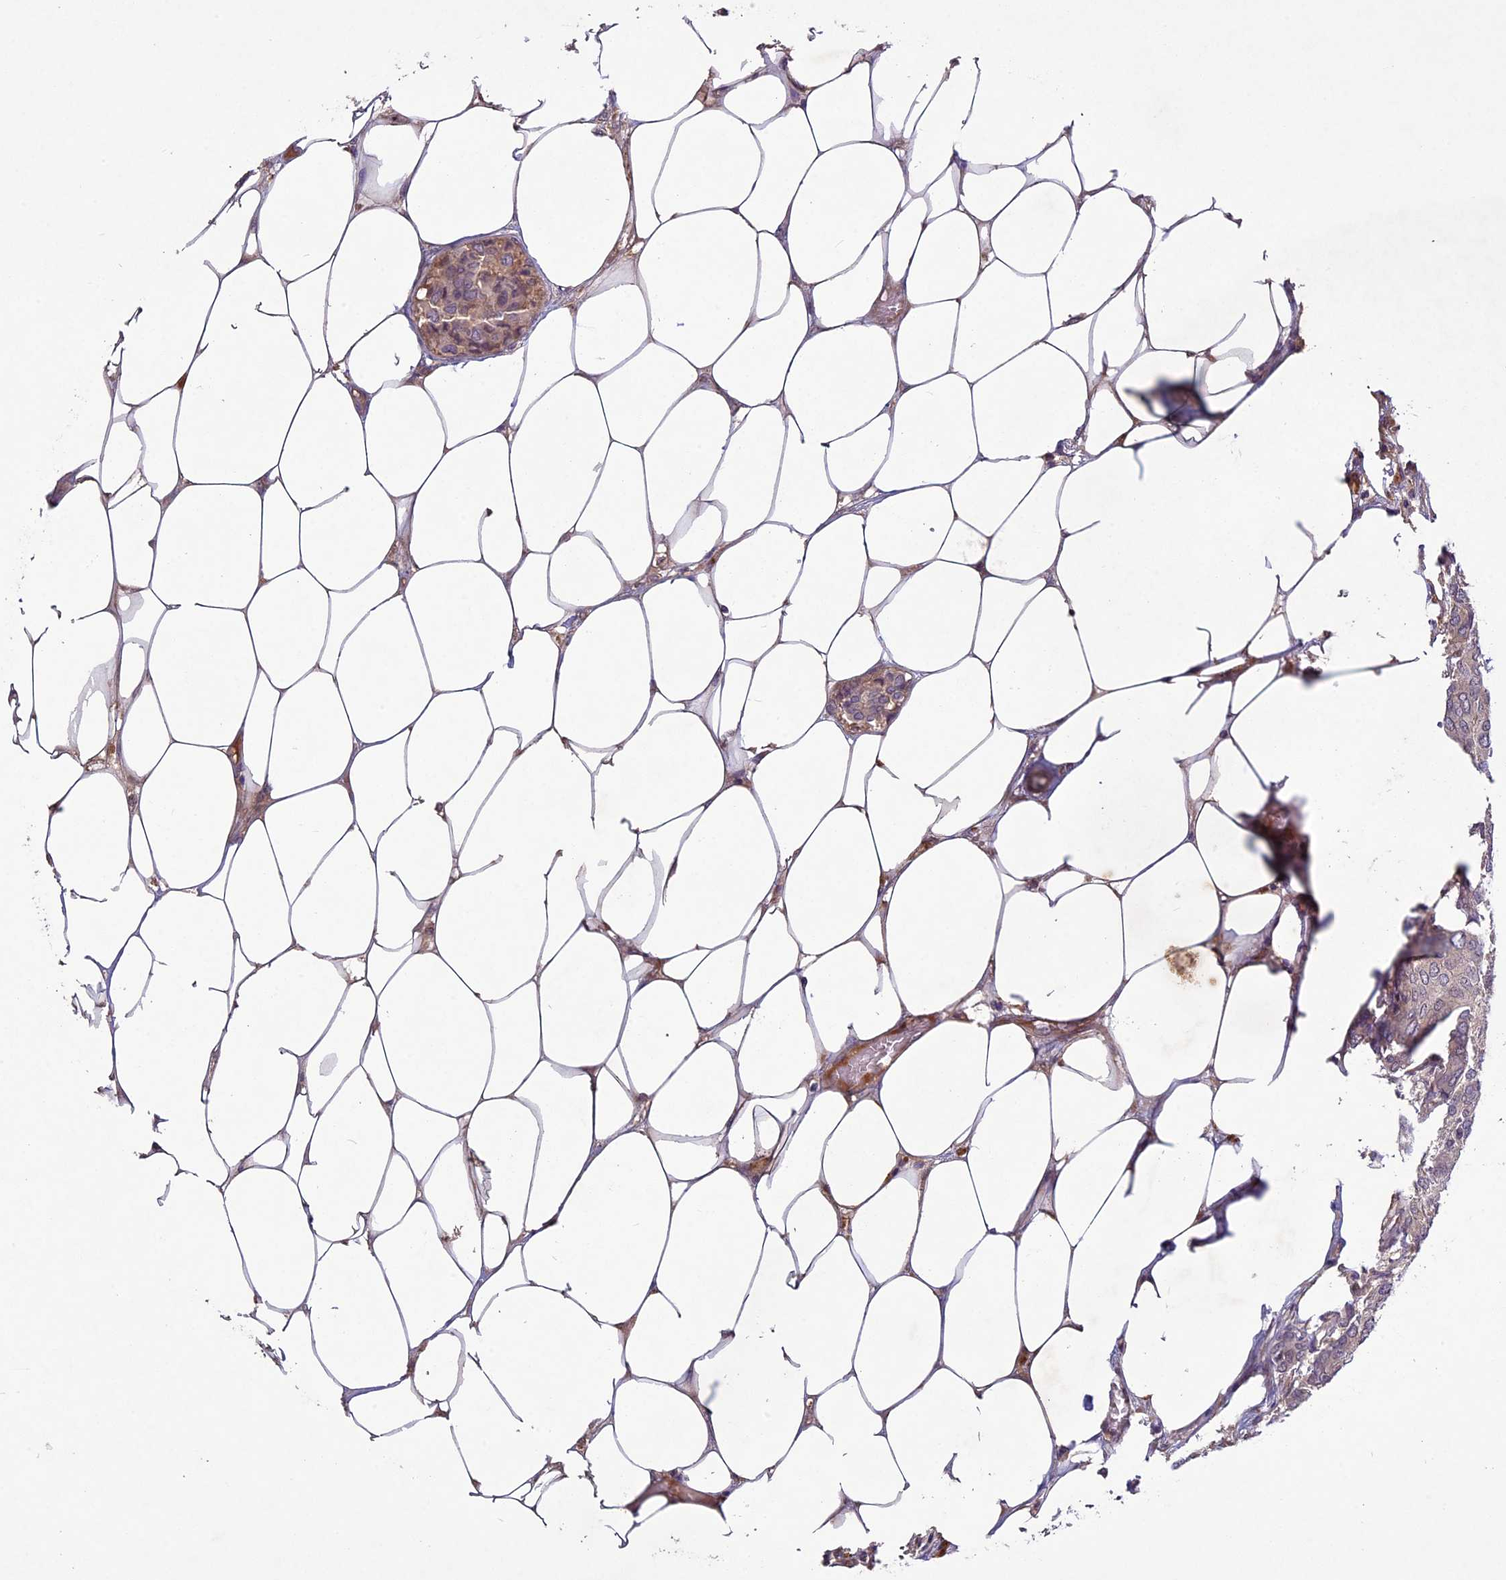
{"staining": {"intensity": "weak", "quantity": ">75%", "location": "cytoplasmic/membranous,nuclear"}, "tissue": "breast cancer", "cell_type": "Tumor cells", "image_type": "cancer", "snomed": [{"axis": "morphology", "description": "Duct carcinoma"}, {"axis": "topography", "description": "Breast"}], "caption": "Human breast cancer stained with a brown dye displays weak cytoplasmic/membranous and nuclear positive positivity in approximately >75% of tumor cells.", "gene": "C3orf70", "patient": {"sex": "female", "age": 75}}